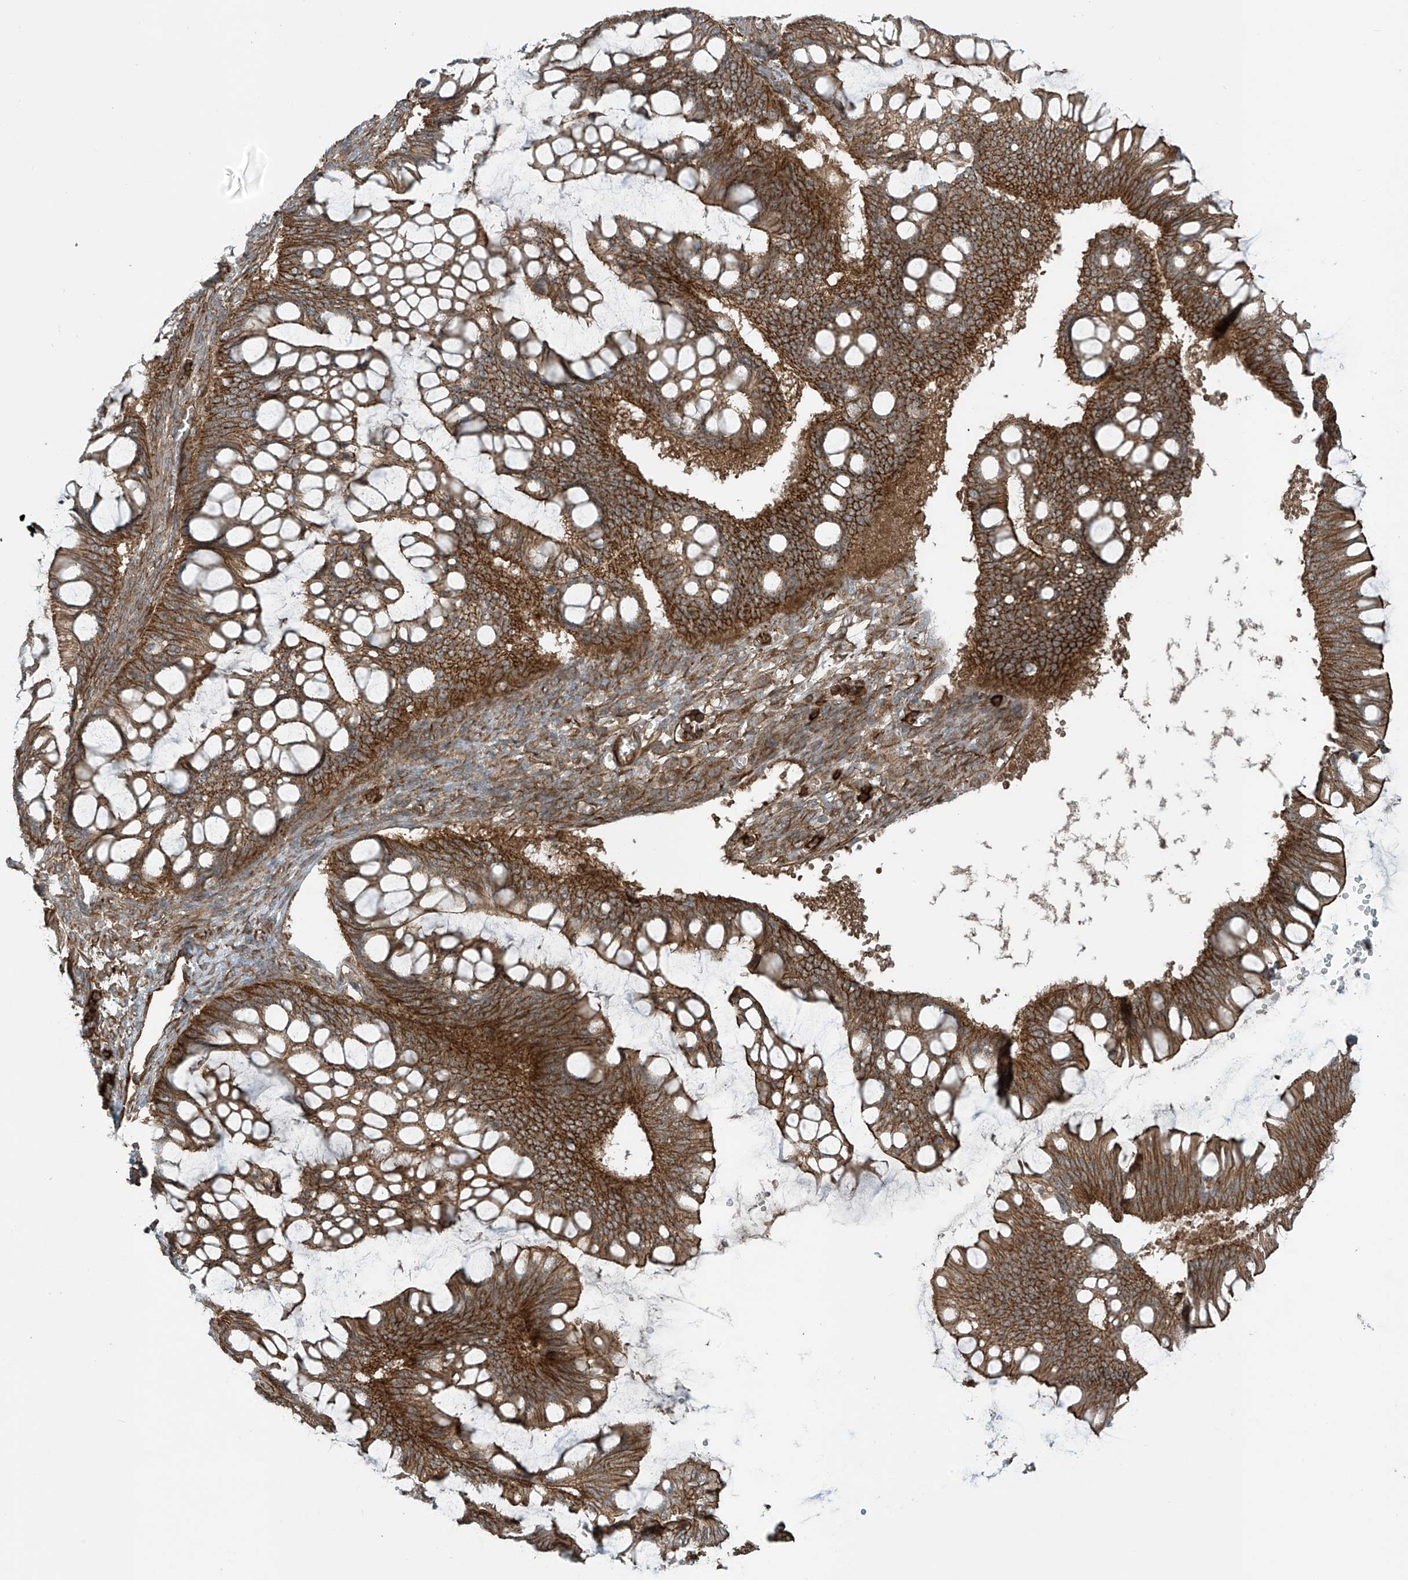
{"staining": {"intensity": "strong", "quantity": ">75%", "location": "cytoplasmic/membranous"}, "tissue": "ovarian cancer", "cell_type": "Tumor cells", "image_type": "cancer", "snomed": [{"axis": "morphology", "description": "Cystadenocarcinoma, mucinous, NOS"}, {"axis": "topography", "description": "Ovary"}], "caption": "Ovarian cancer stained for a protein (brown) reveals strong cytoplasmic/membranous positive expression in about >75% of tumor cells.", "gene": "SLC9A2", "patient": {"sex": "female", "age": 73}}